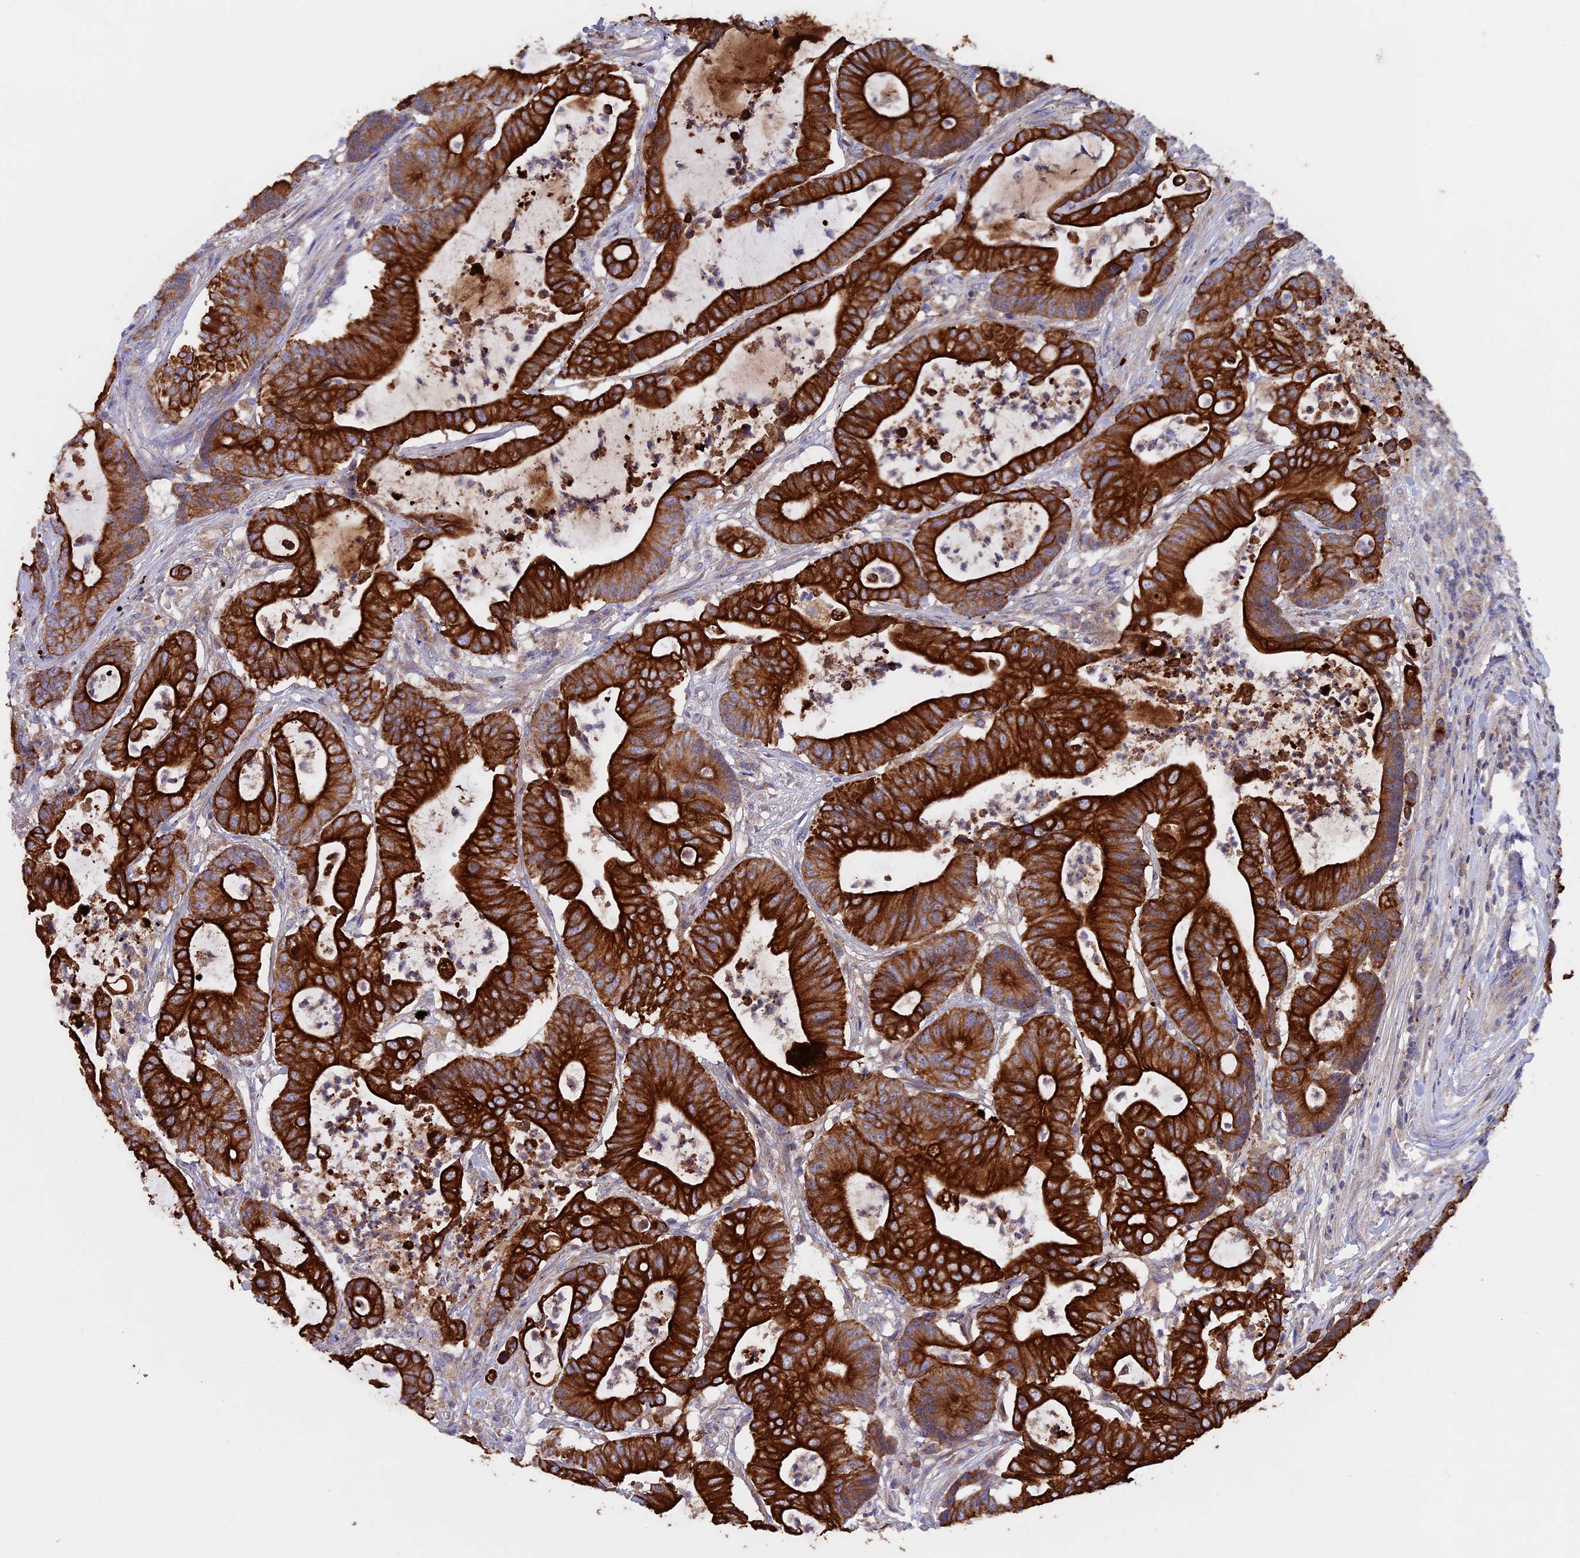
{"staining": {"intensity": "strong", "quantity": ">75%", "location": "cytoplasmic/membranous"}, "tissue": "colorectal cancer", "cell_type": "Tumor cells", "image_type": "cancer", "snomed": [{"axis": "morphology", "description": "Adenocarcinoma, NOS"}, {"axis": "topography", "description": "Colon"}], "caption": "About >75% of tumor cells in human colorectal adenocarcinoma demonstrate strong cytoplasmic/membranous protein staining as visualized by brown immunohistochemical staining.", "gene": "PTPN9", "patient": {"sex": "female", "age": 84}}